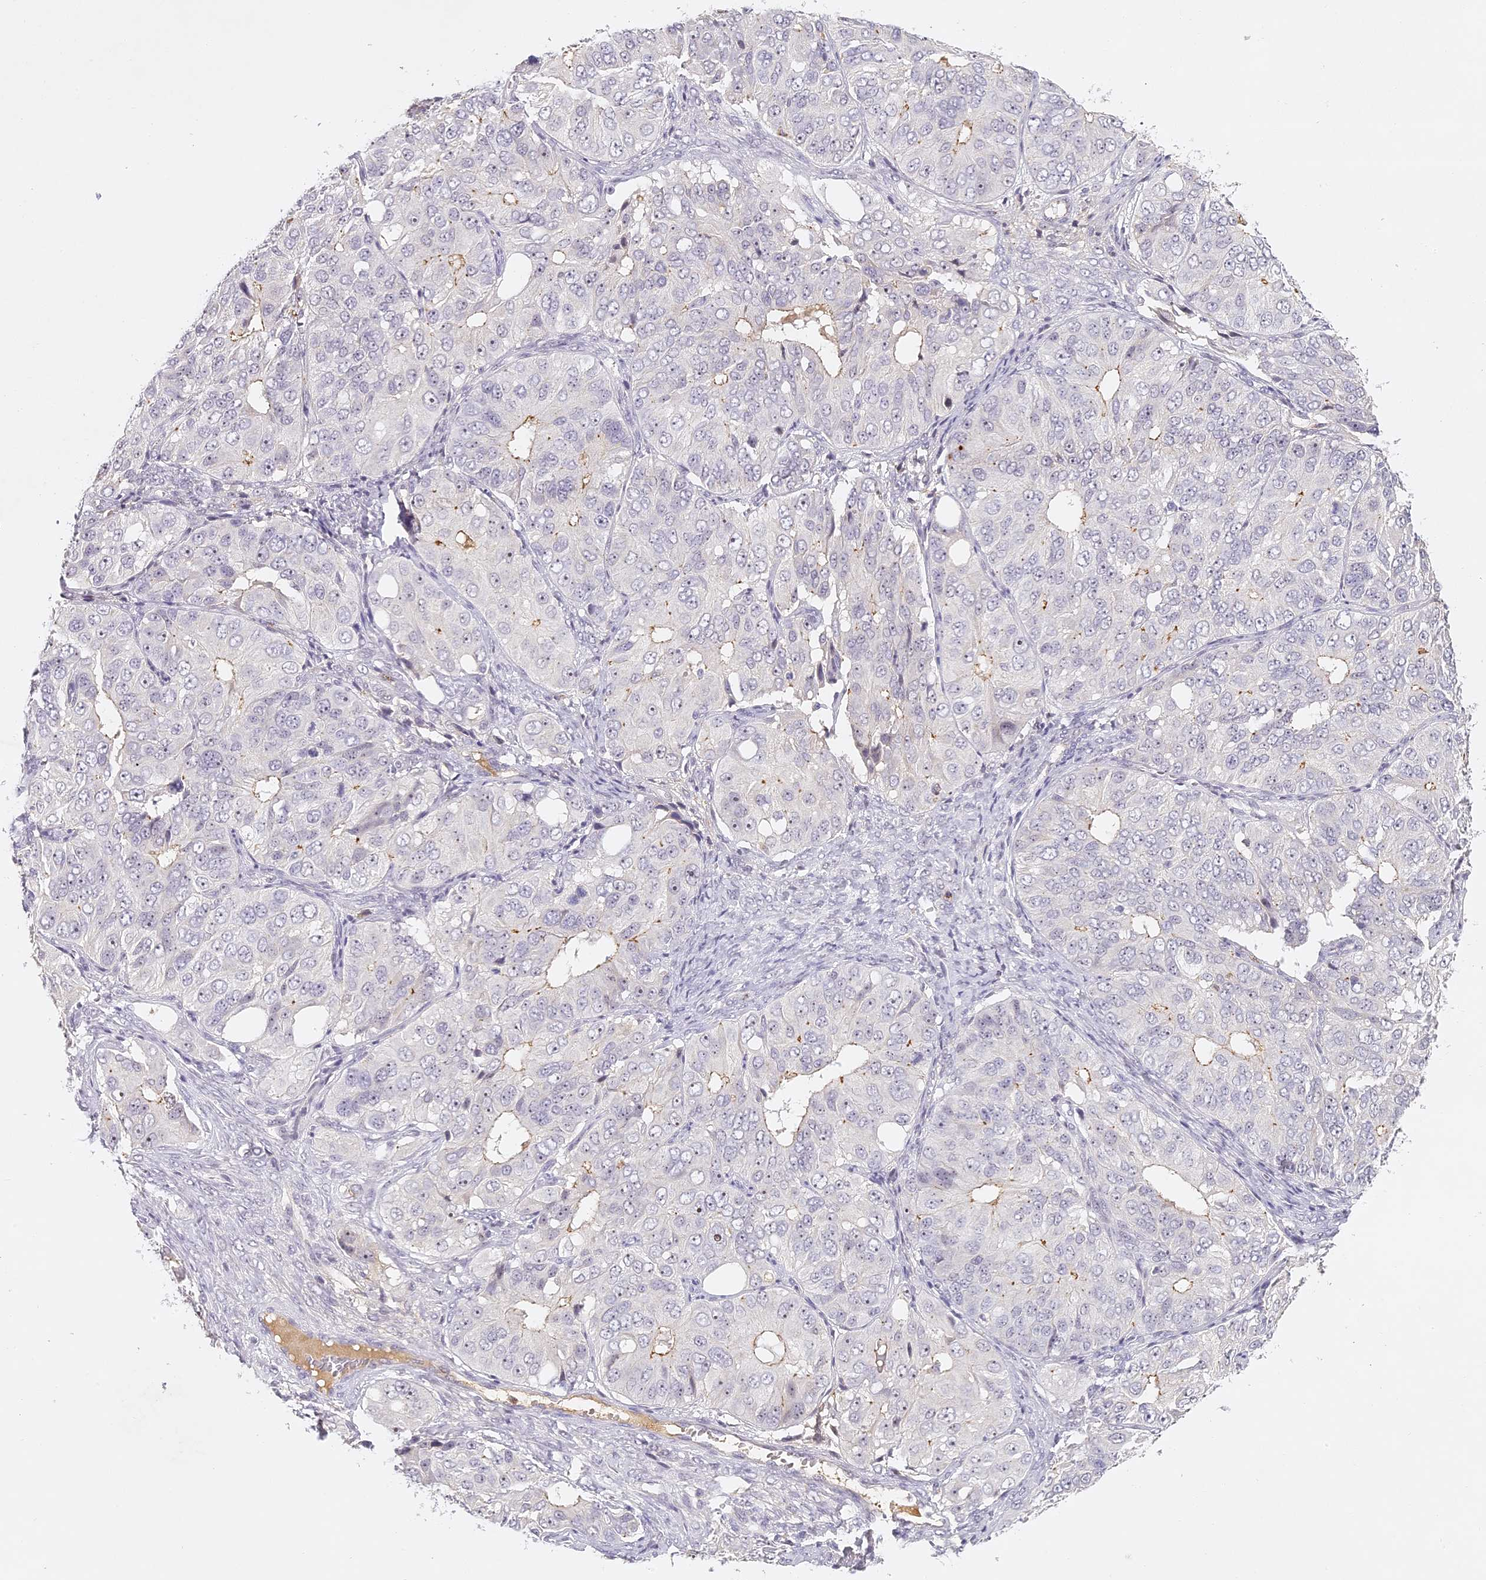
{"staining": {"intensity": "moderate", "quantity": "<25%", "location": "cytoplasmic/membranous"}, "tissue": "ovarian cancer", "cell_type": "Tumor cells", "image_type": "cancer", "snomed": [{"axis": "morphology", "description": "Carcinoma, endometroid"}, {"axis": "topography", "description": "Ovary"}], "caption": "A histopathology image of human endometroid carcinoma (ovarian) stained for a protein exhibits moderate cytoplasmic/membranous brown staining in tumor cells.", "gene": "ELL3", "patient": {"sex": "female", "age": 51}}